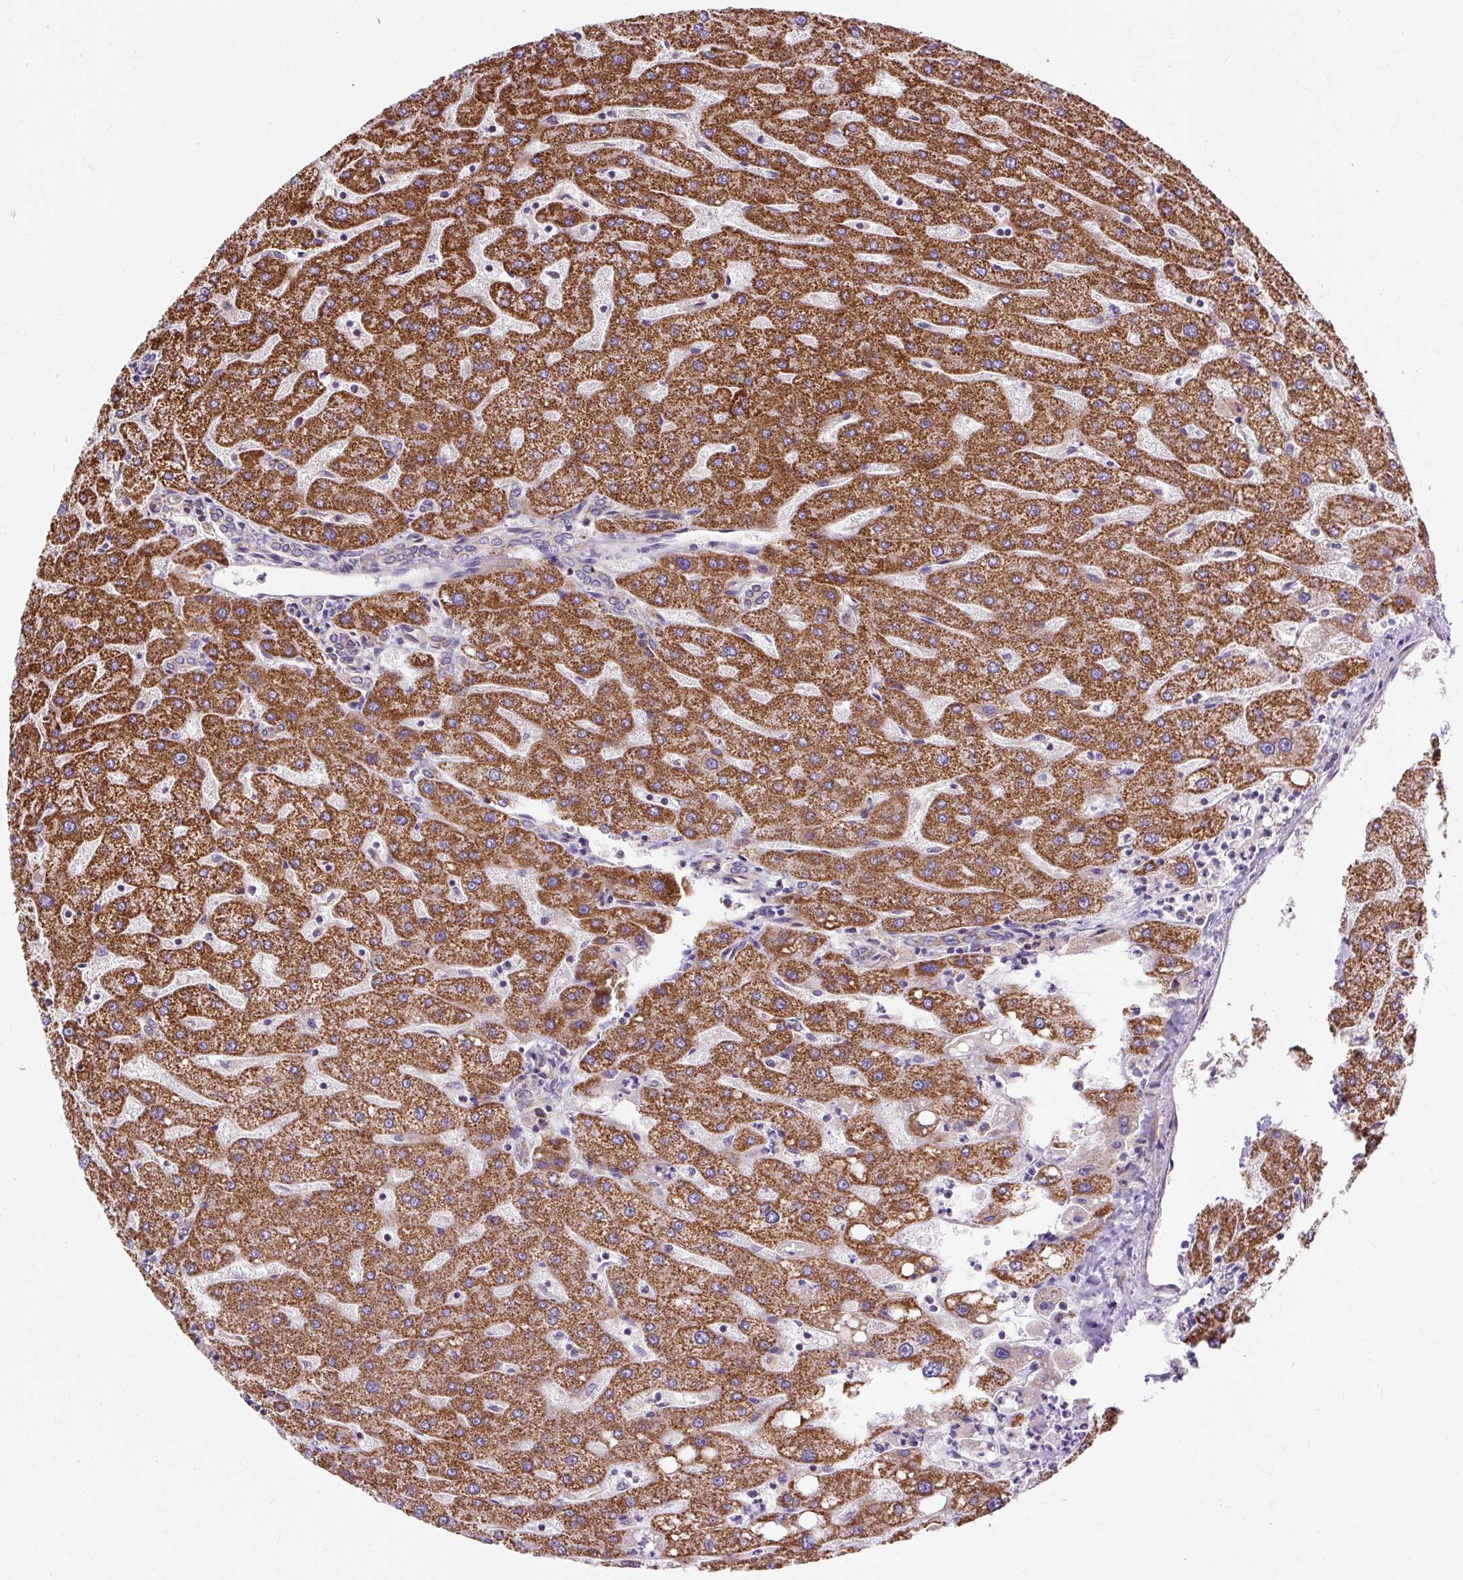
{"staining": {"intensity": "moderate", "quantity": "<25%", "location": "cytoplasmic/membranous"}, "tissue": "liver", "cell_type": "Cholangiocytes", "image_type": "normal", "snomed": [{"axis": "morphology", "description": "Normal tissue, NOS"}, {"axis": "topography", "description": "Liver"}], "caption": "Protein staining exhibits moderate cytoplasmic/membranous positivity in about <25% of cholangiocytes in unremarkable liver. (Brightfield microscopy of DAB IHC at high magnification).", "gene": "CEP290", "patient": {"sex": "male", "age": 67}}